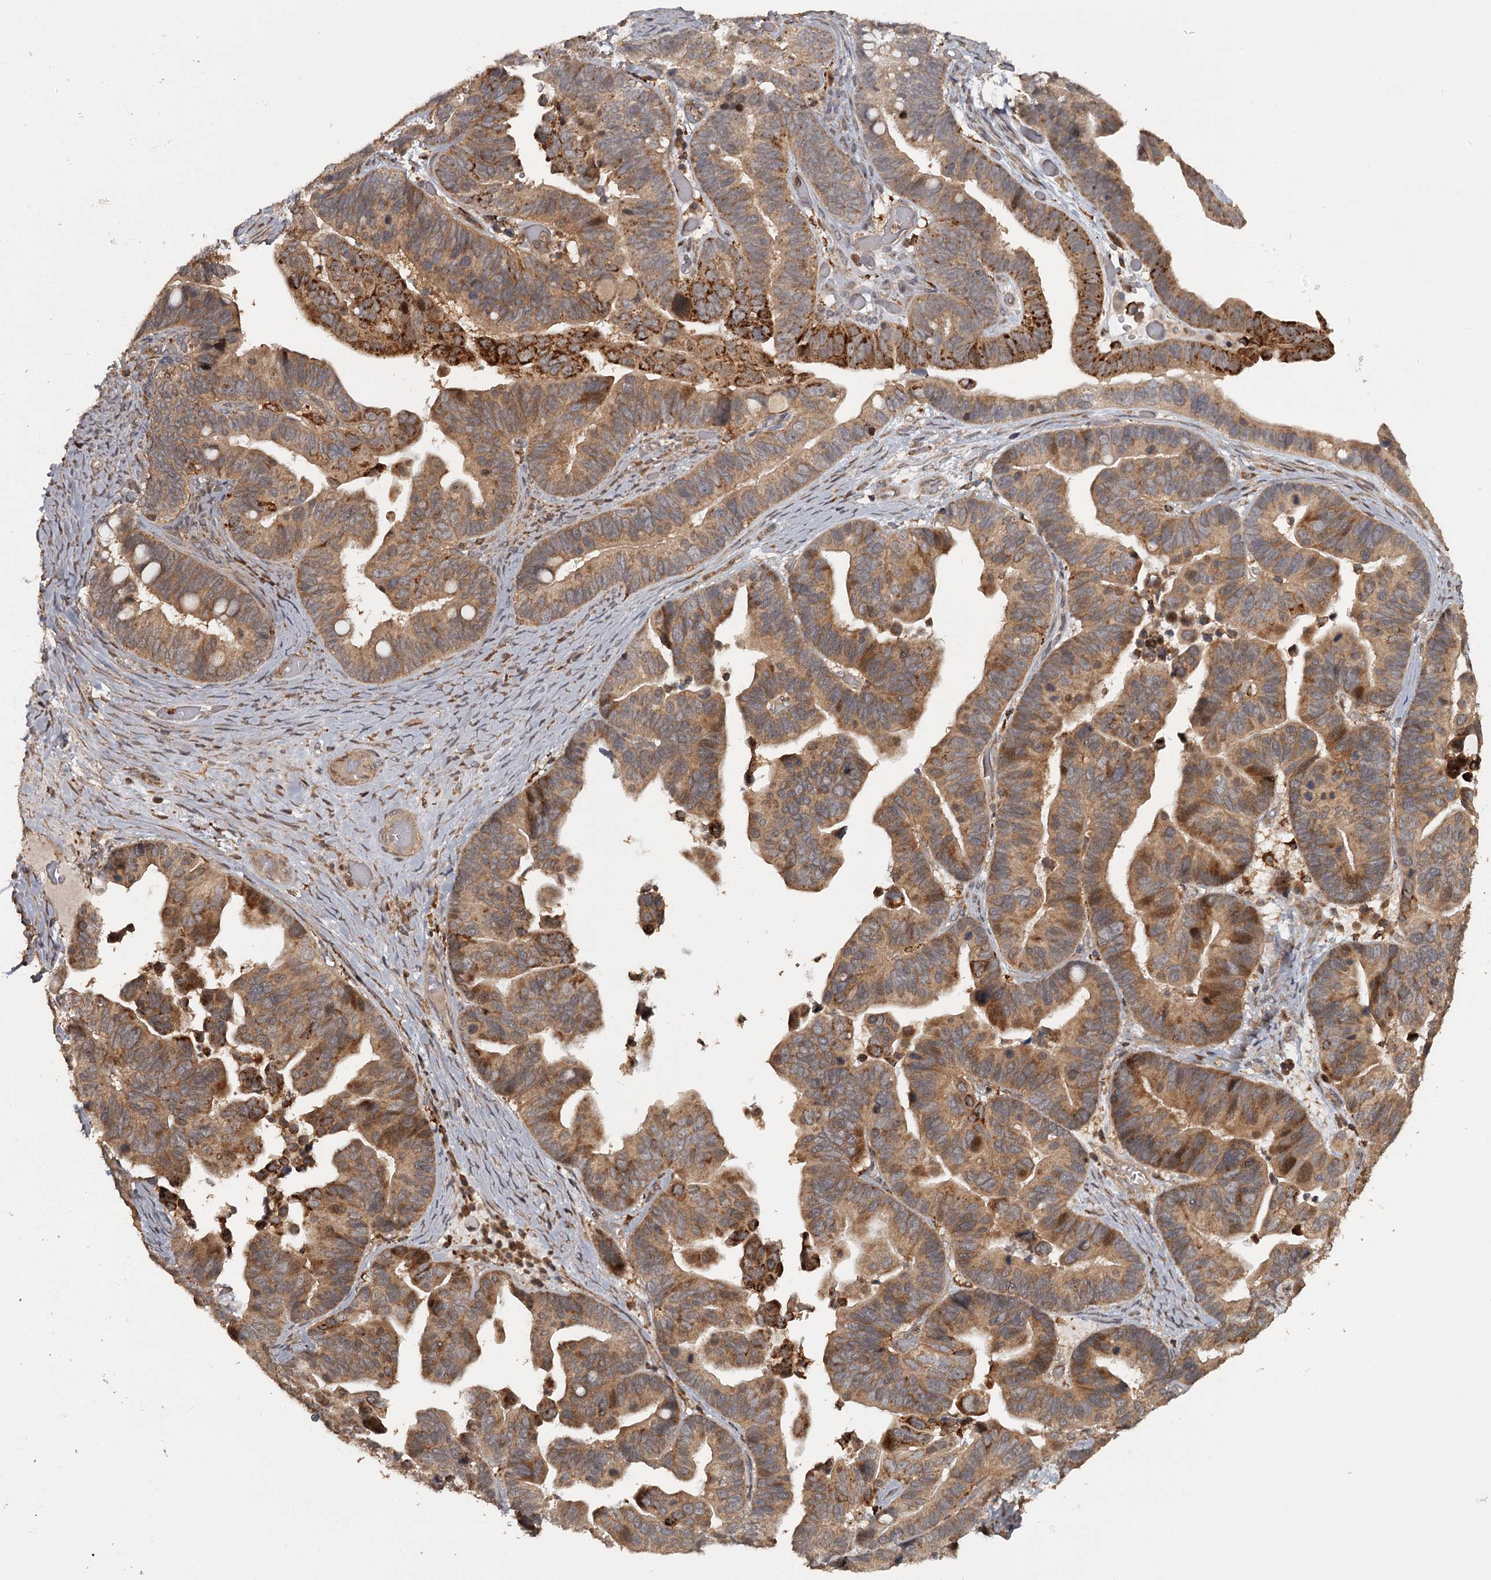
{"staining": {"intensity": "moderate", "quantity": ">75%", "location": "cytoplasmic/membranous"}, "tissue": "ovarian cancer", "cell_type": "Tumor cells", "image_type": "cancer", "snomed": [{"axis": "morphology", "description": "Cystadenocarcinoma, serous, NOS"}, {"axis": "topography", "description": "Ovary"}], "caption": "Immunohistochemistry of human ovarian cancer (serous cystadenocarcinoma) shows medium levels of moderate cytoplasmic/membranous staining in about >75% of tumor cells.", "gene": "FAXC", "patient": {"sex": "female", "age": 56}}